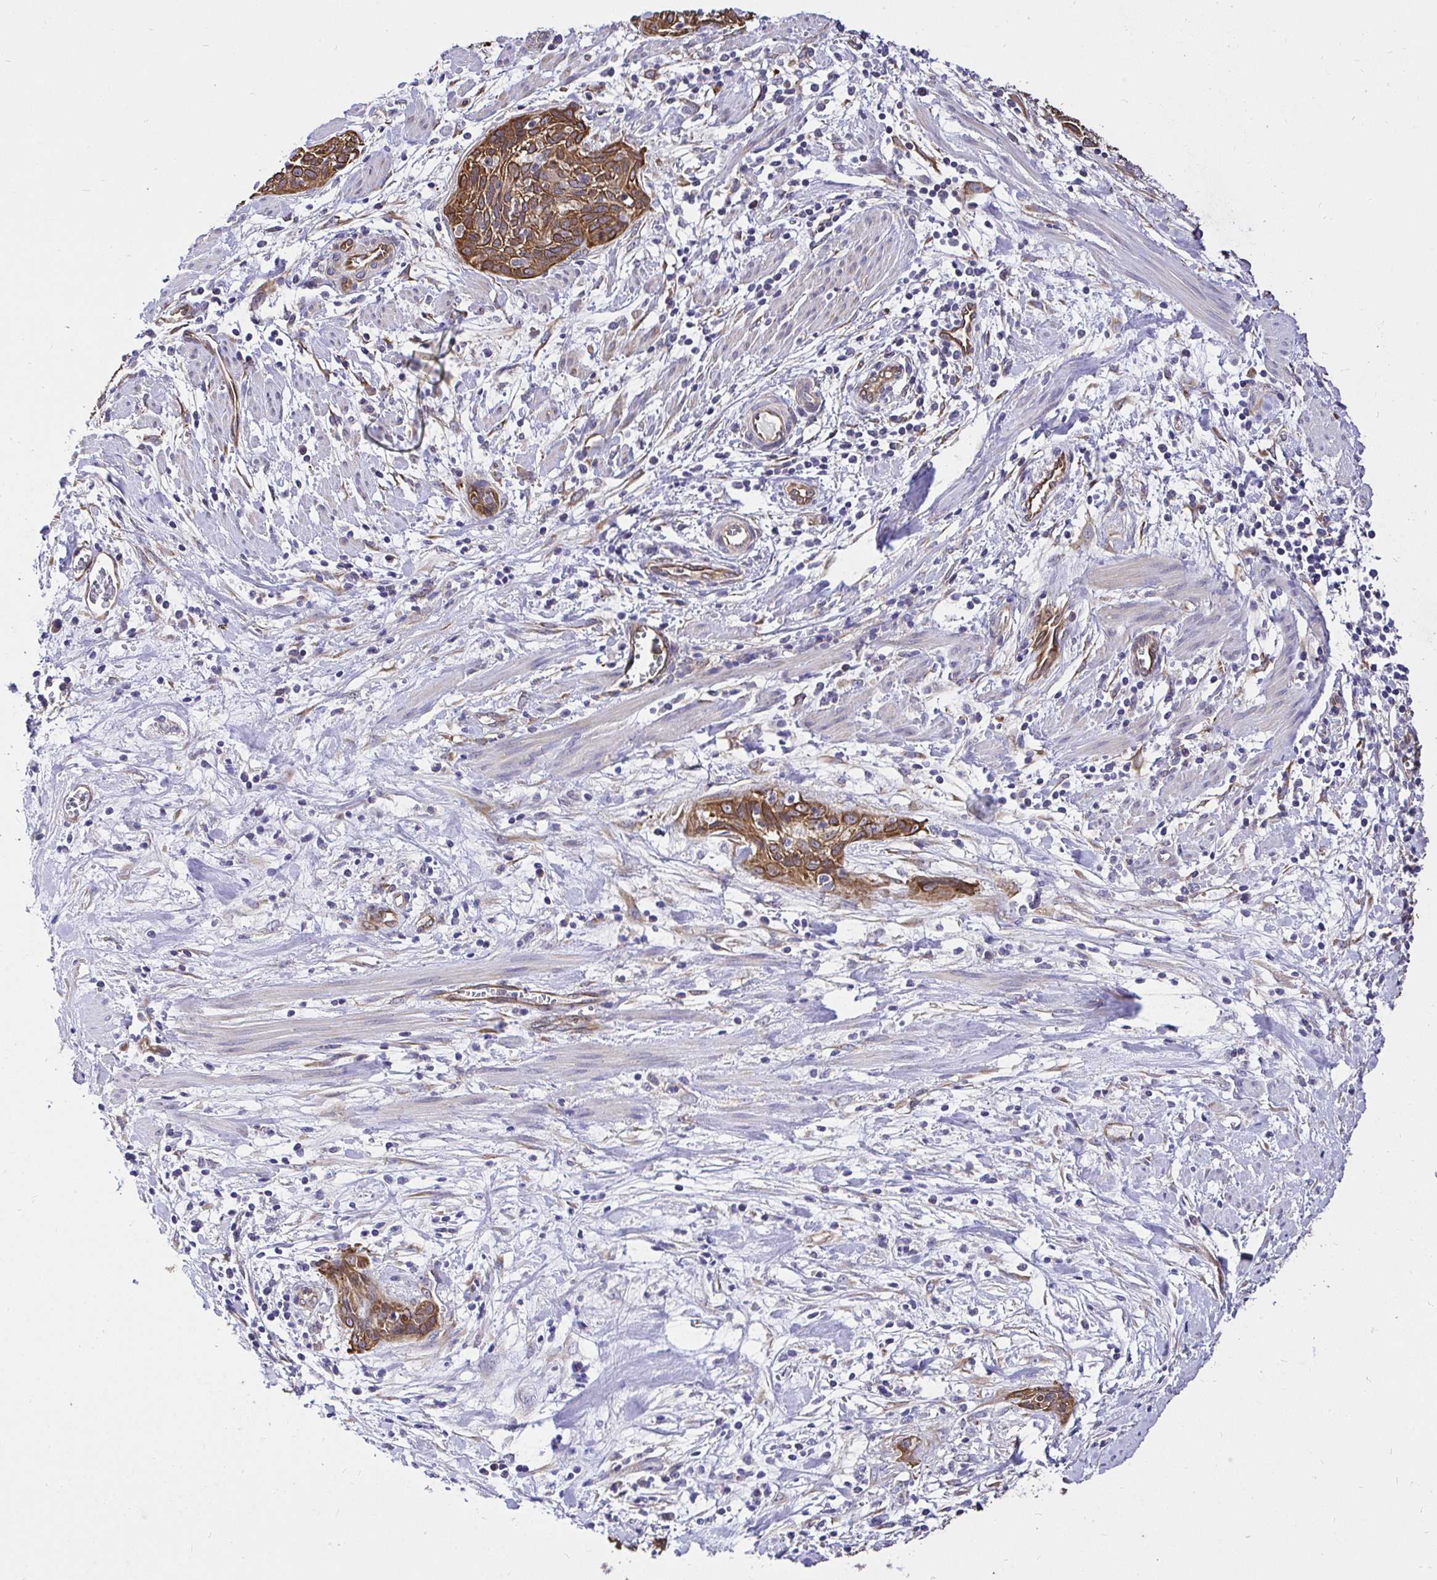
{"staining": {"intensity": "moderate", "quantity": ">75%", "location": "cytoplasmic/membranous"}, "tissue": "cervical cancer", "cell_type": "Tumor cells", "image_type": "cancer", "snomed": [{"axis": "morphology", "description": "Squamous cell carcinoma, NOS"}, {"axis": "topography", "description": "Cervix"}], "caption": "High-power microscopy captured an immunohistochemistry (IHC) histopathology image of cervical cancer, revealing moderate cytoplasmic/membranous staining in approximately >75% of tumor cells.", "gene": "CCDC122", "patient": {"sex": "female", "age": 55}}